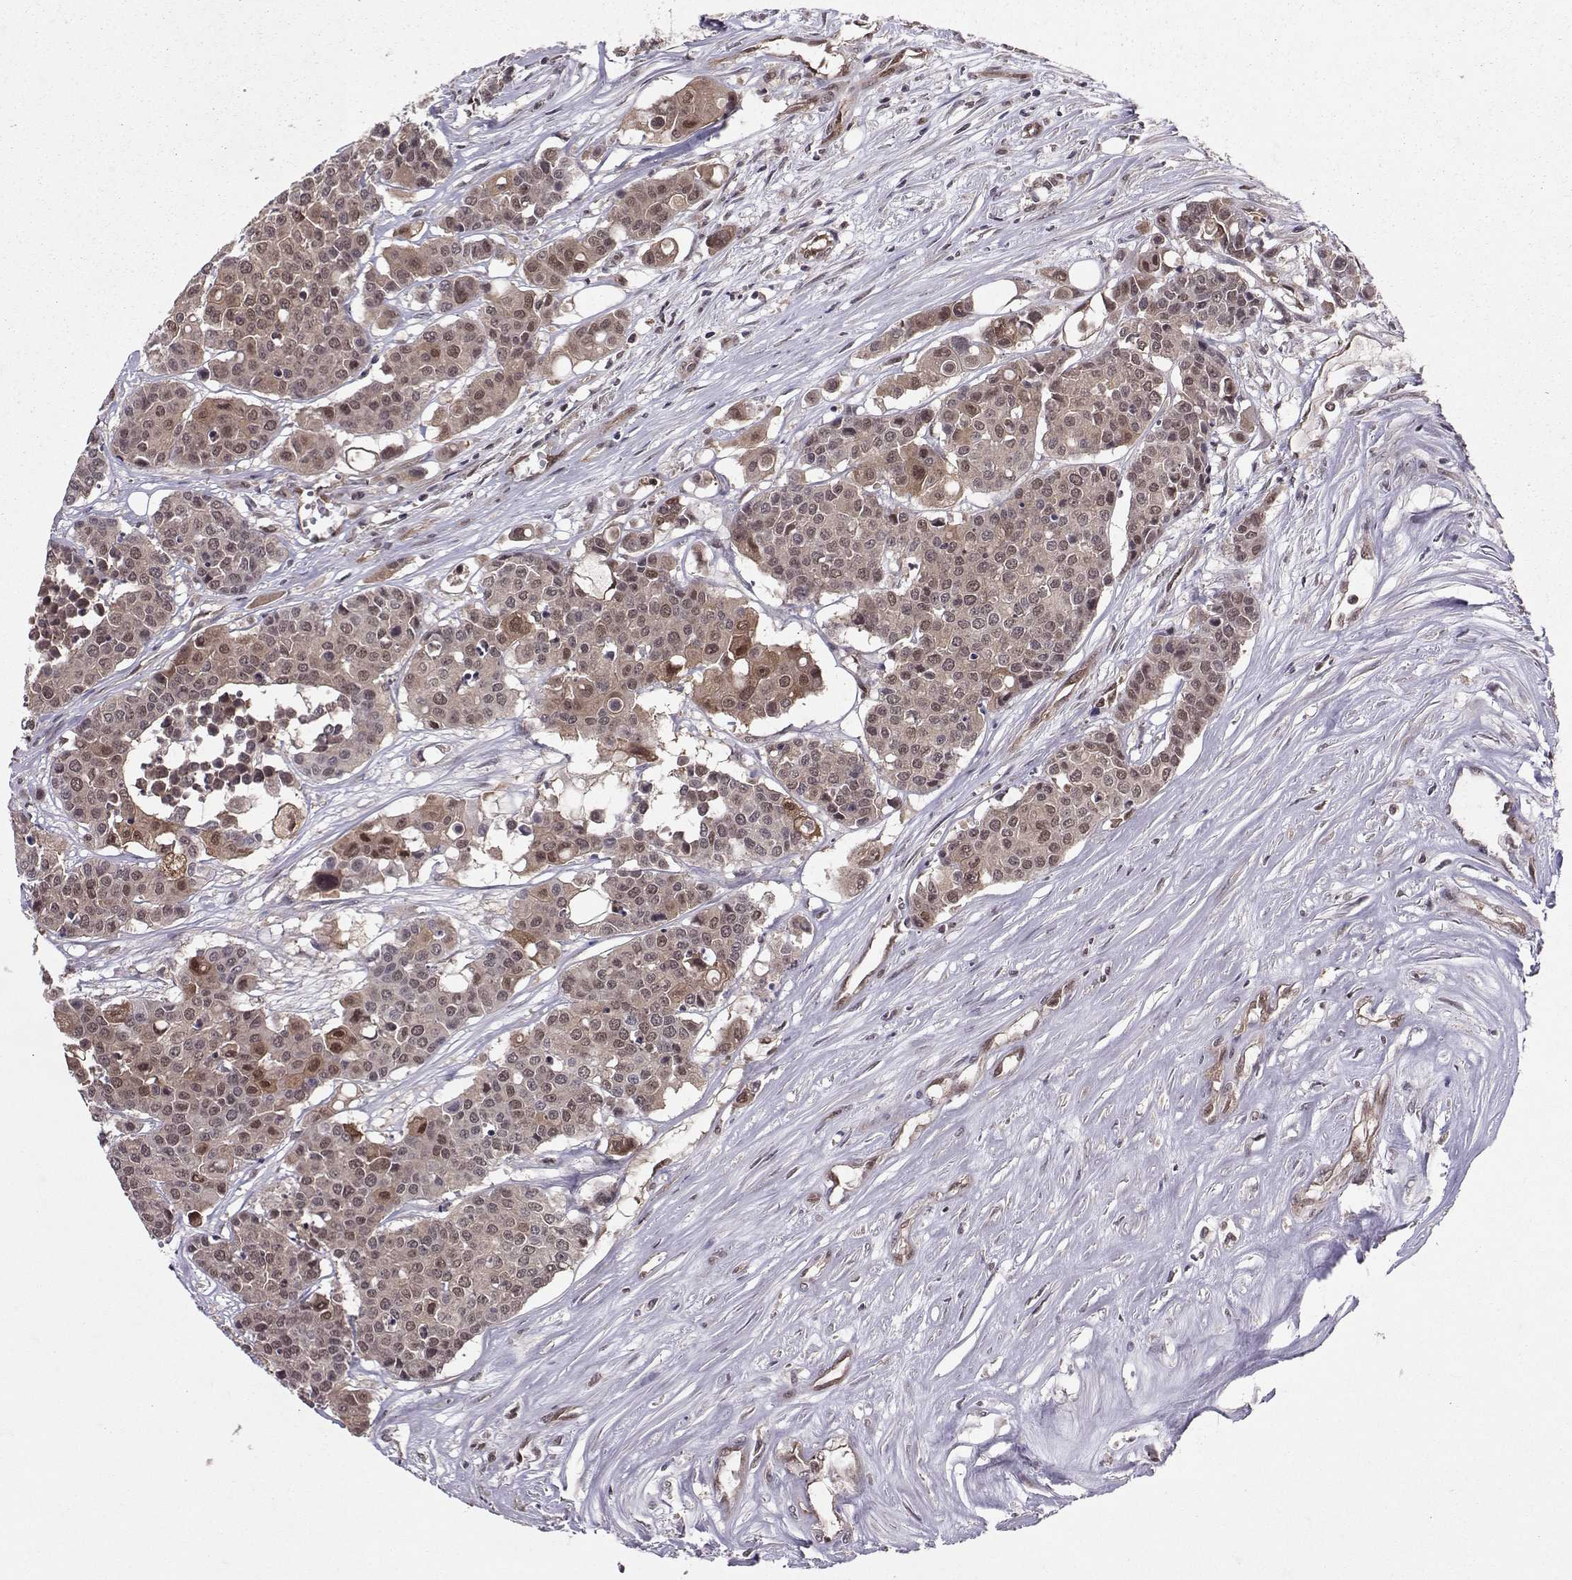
{"staining": {"intensity": "weak", "quantity": "<25%", "location": "cytoplasmic/membranous"}, "tissue": "carcinoid", "cell_type": "Tumor cells", "image_type": "cancer", "snomed": [{"axis": "morphology", "description": "Carcinoid, malignant, NOS"}, {"axis": "topography", "description": "Colon"}], "caption": "A micrograph of human malignant carcinoid is negative for staining in tumor cells. (DAB (3,3'-diaminobenzidine) immunohistochemistry, high magnification).", "gene": "PPP2R2A", "patient": {"sex": "male", "age": 81}}